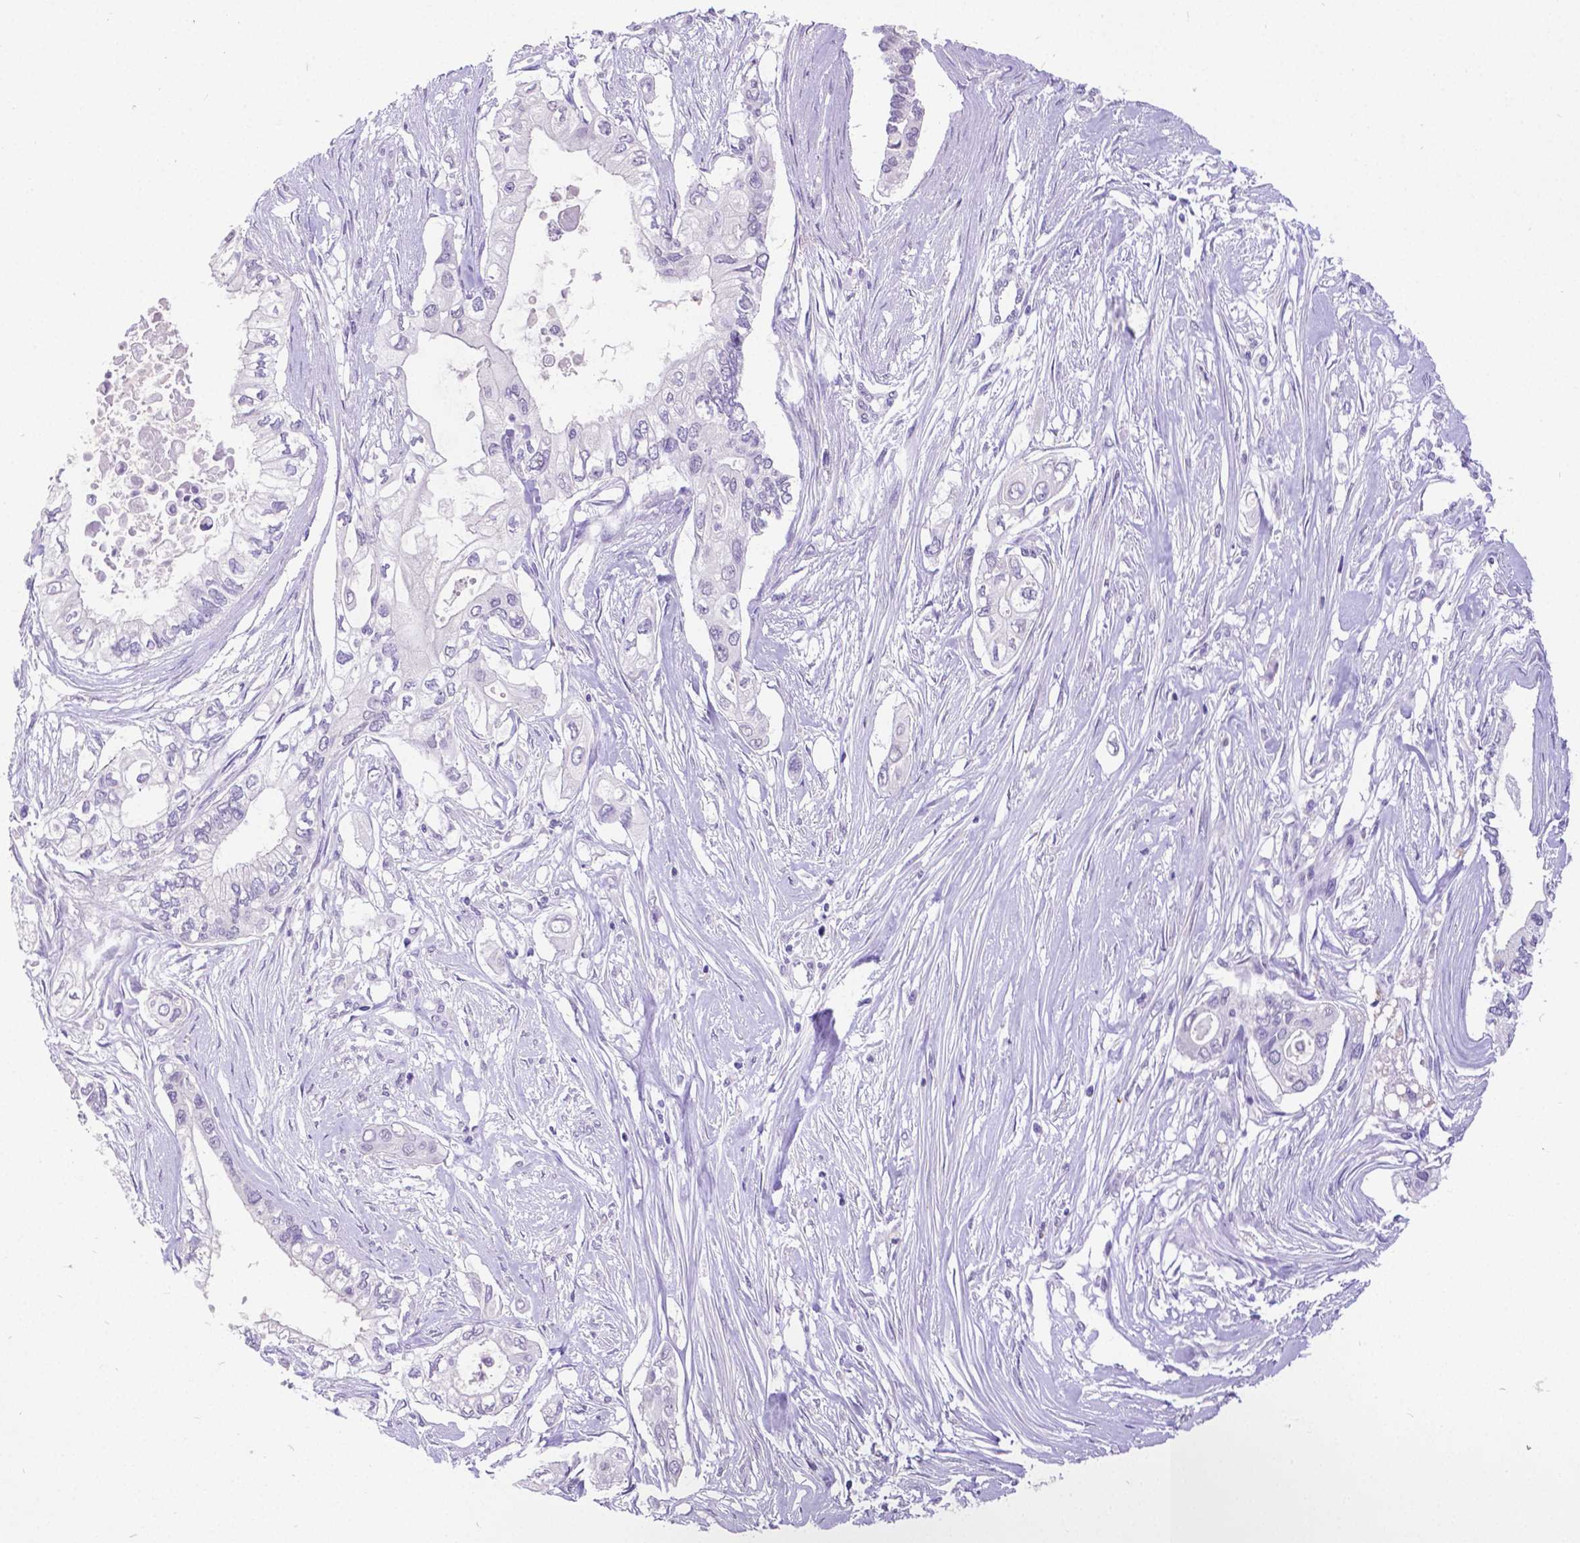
{"staining": {"intensity": "negative", "quantity": "none", "location": "none"}, "tissue": "pancreatic cancer", "cell_type": "Tumor cells", "image_type": "cancer", "snomed": [{"axis": "morphology", "description": "Adenocarcinoma, NOS"}, {"axis": "topography", "description": "Pancreas"}], "caption": "Immunohistochemistry (IHC) of human pancreatic adenocarcinoma exhibits no expression in tumor cells.", "gene": "SATB2", "patient": {"sex": "female", "age": 63}}